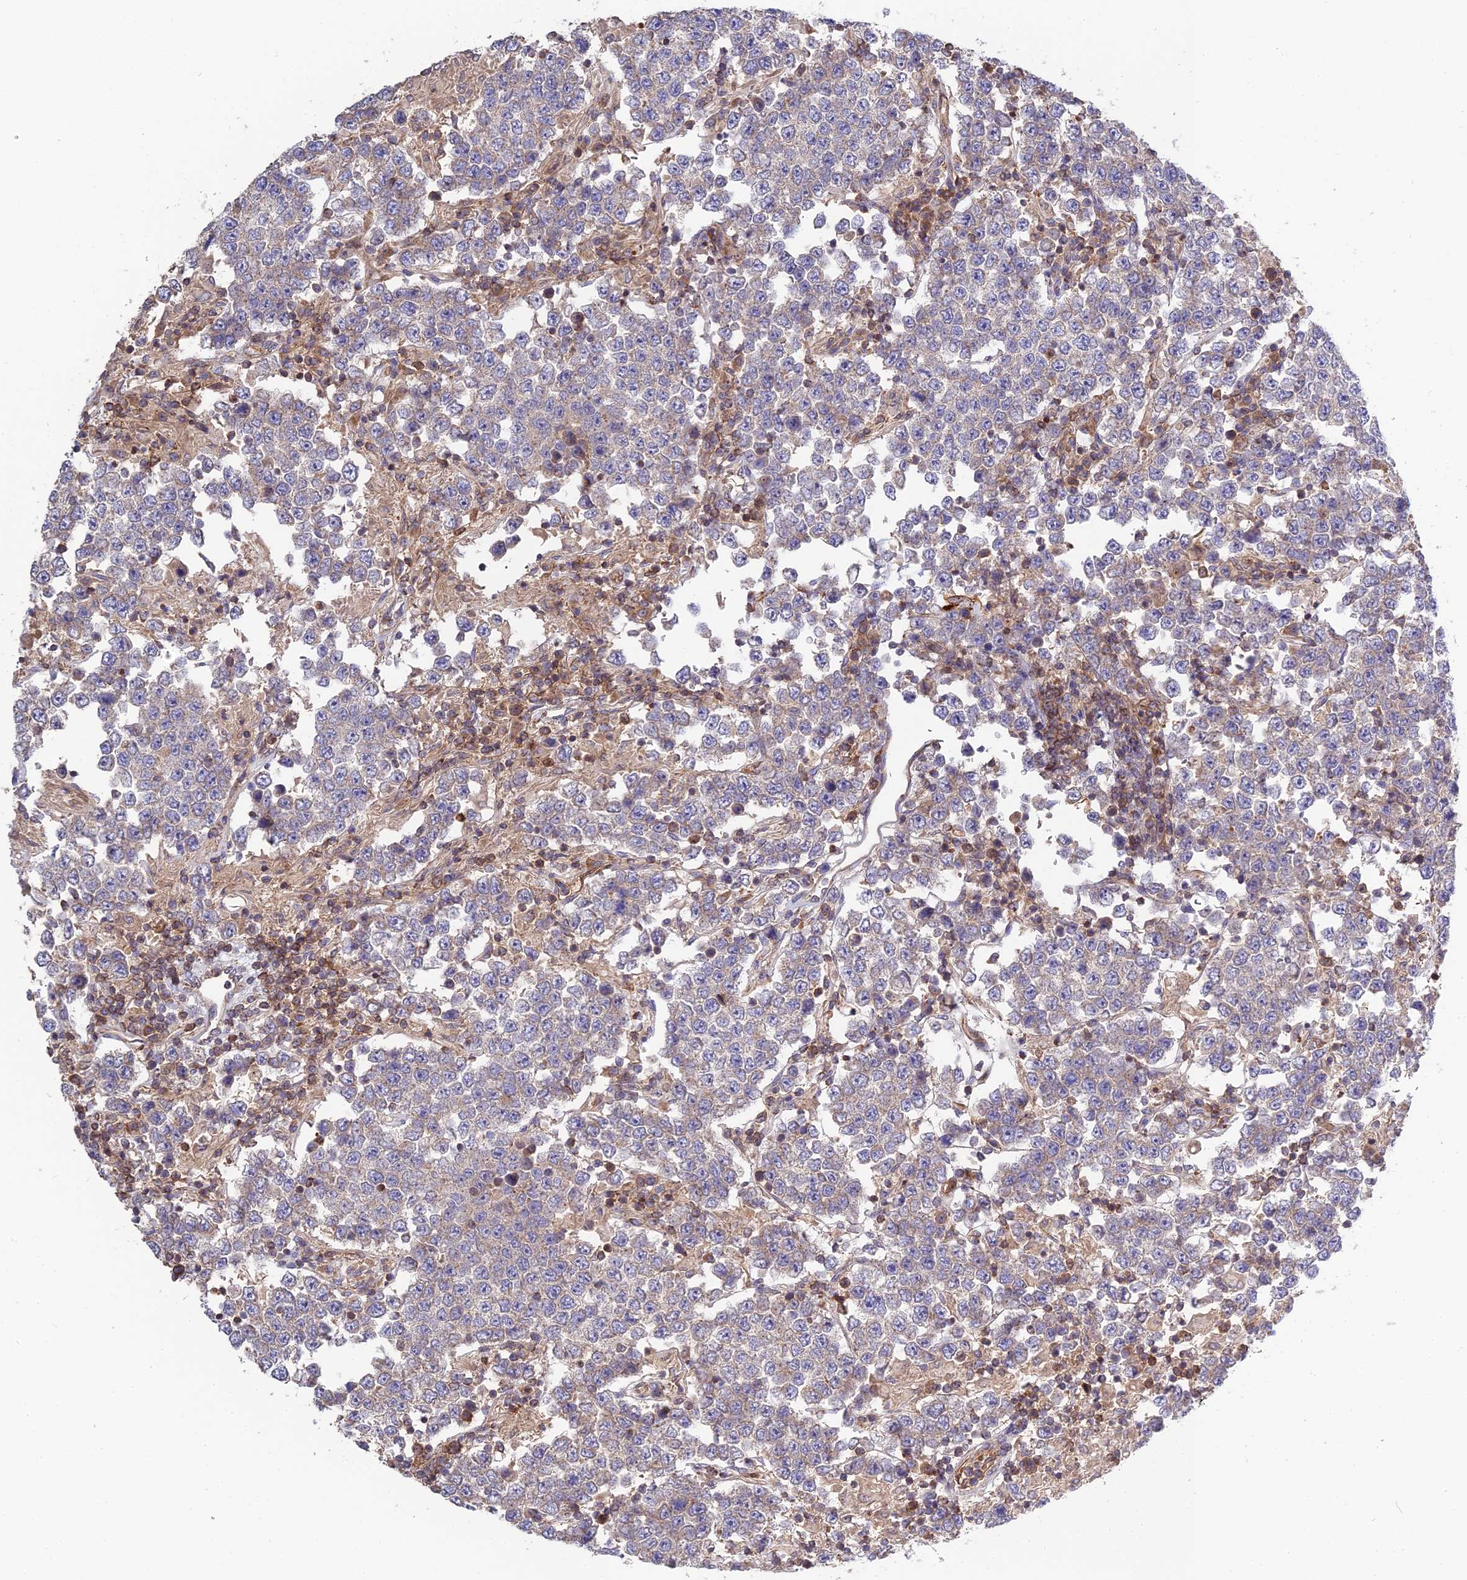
{"staining": {"intensity": "negative", "quantity": "none", "location": "none"}, "tissue": "testis cancer", "cell_type": "Tumor cells", "image_type": "cancer", "snomed": [{"axis": "morphology", "description": "Normal tissue, NOS"}, {"axis": "morphology", "description": "Urothelial carcinoma, High grade"}, {"axis": "morphology", "description": "Seminoma, NOS"}, {"axis": "morphology", "description": "Carcinoma, Embryonal, NOS"}, {"axis": "topography", "description": "Urinary bladder"}, {"axis": "topography", "description": "Testis"}], "caption": "Human testis seminoma stained for a protein using IHC exhibits no positivity in tumor cells.", "gene": "RPIA", "patient": {"sex": "male", "age": 41}}